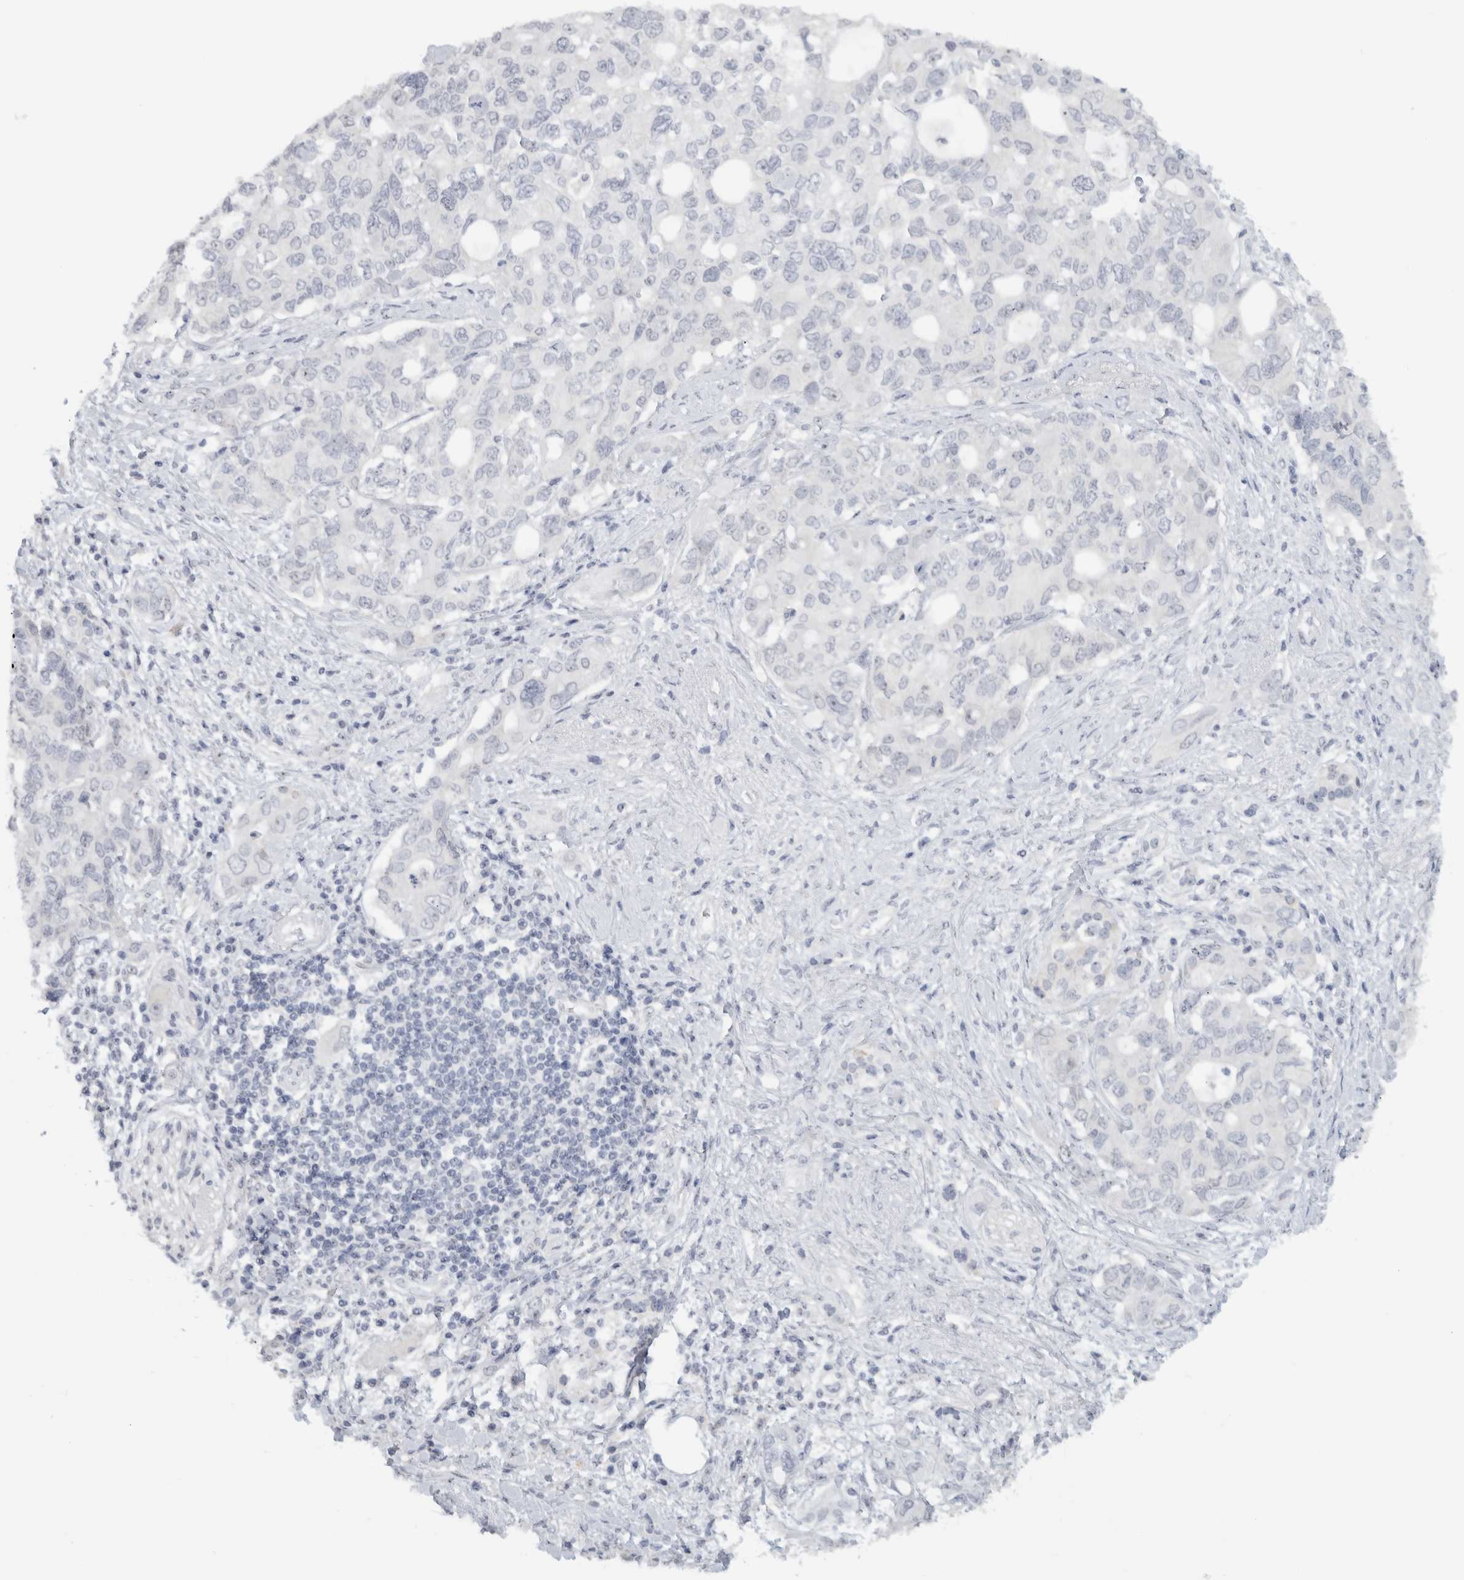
{"staining": {"intensity": "negative", "quantity": "none", "location": "none"}, "tissue": "pancreatic cancer", "cell_type": "Tumor cells", "image_type": "cancer", "snomed": [{"axis": "morphology", "description": "Adenocarcinoma, NOS"}, {"axis": "topography", "description": "Pancreas"}], "caption": "The immunohistochemistry (IHC) image has no significant positivity in tumor cells of pancreatic cancer tissue.", "gene": "FMR1NB", "patient": {"sex": "female", "age": 56}}